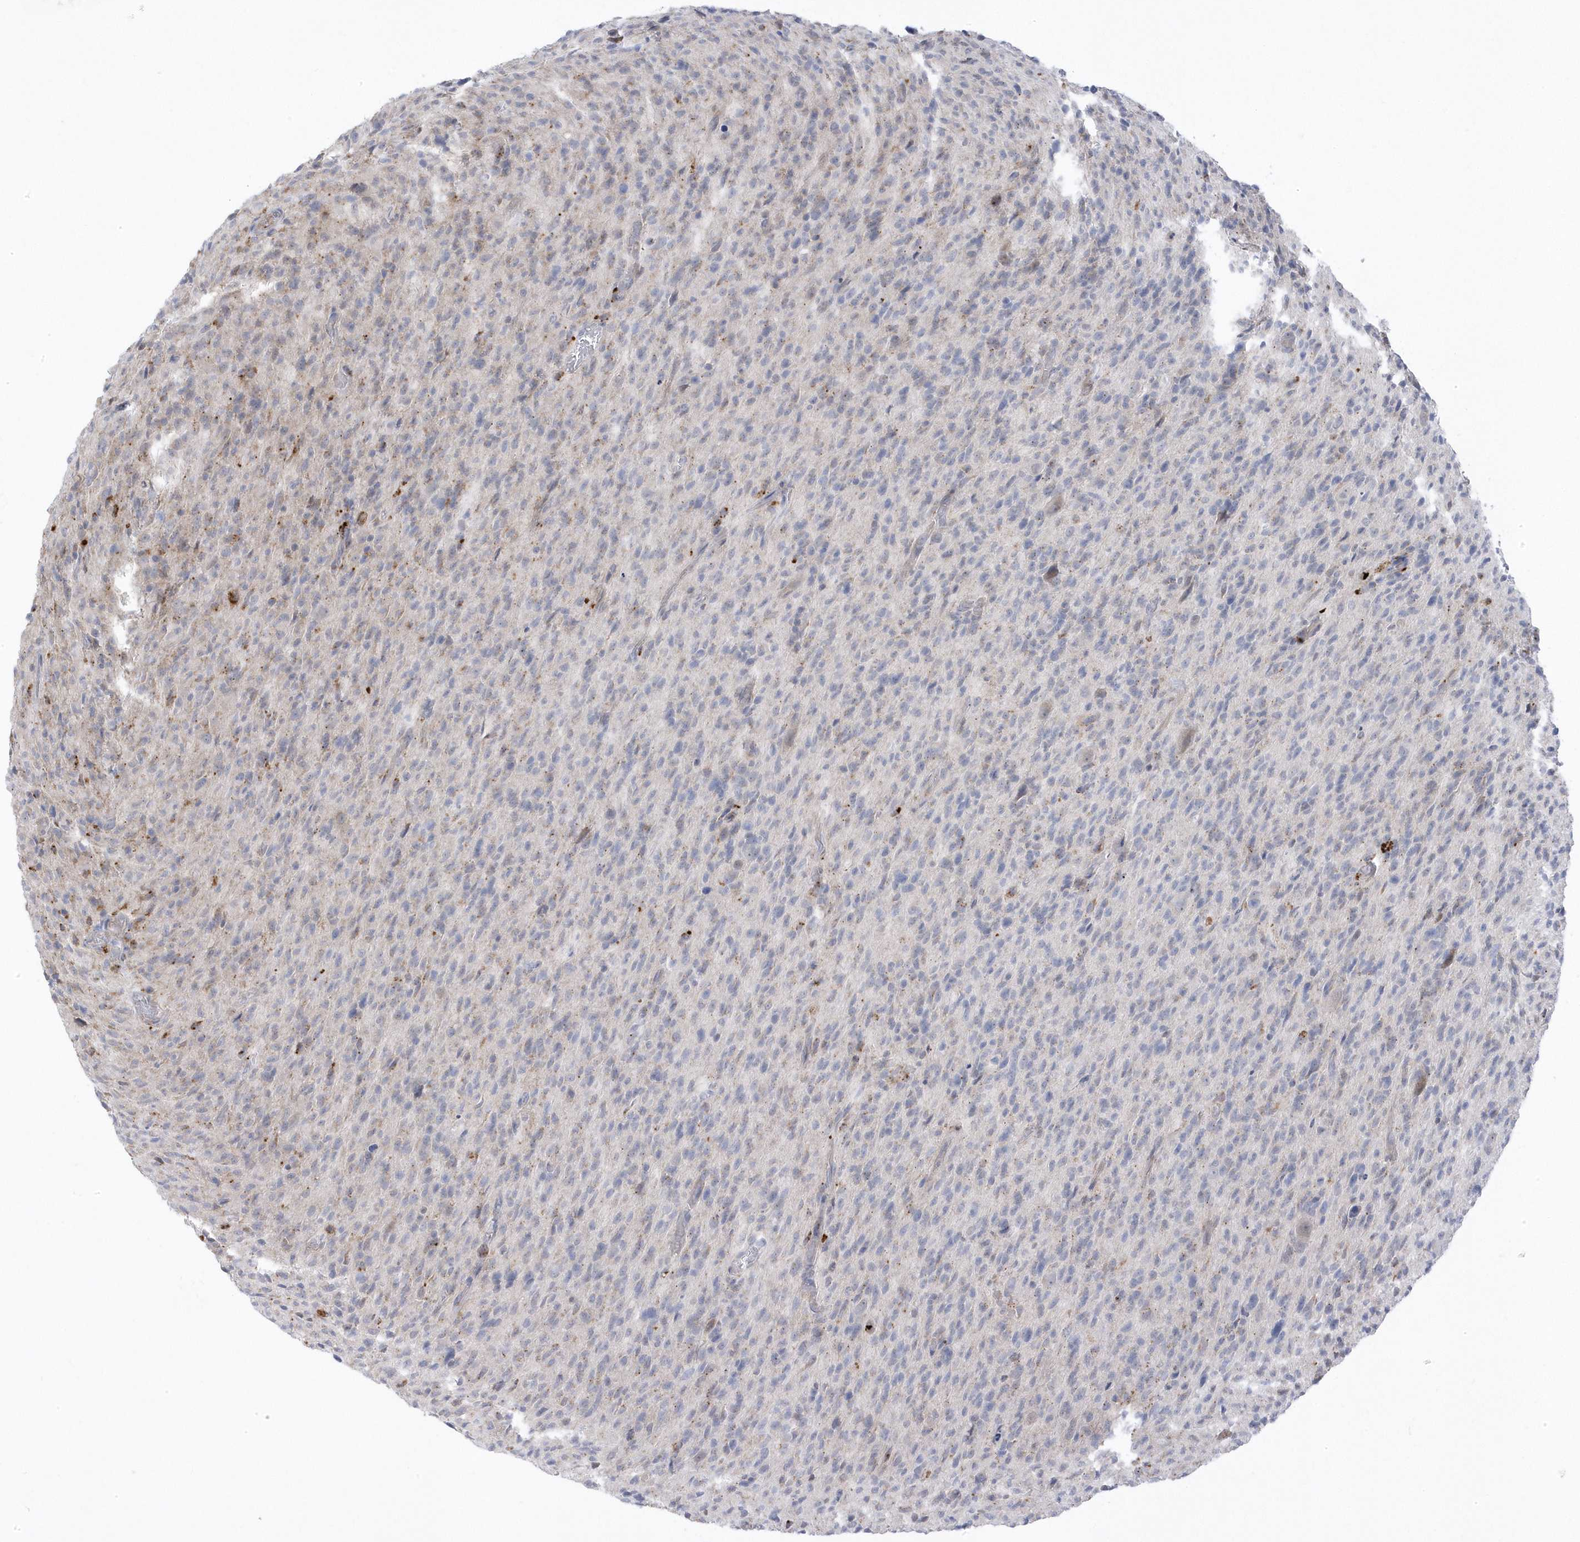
{"staining": {"intensity": "negative", "quantity": "none", "location": "none"}, "tissue": "glioma", "cell_type": "Tumor cells", "image_type": "cancer", "snomed": [{"axis": "morphology", "description": "Glioma, malignant, High grade"}, {"axis": "topography", "description": "Brain"}], "caption": "A histopathology image of human high-grade glioma (malignant) is negative for staining in tumor cells.", "gene": "ANAPC1", "patient": {"sex": "female", "age": 57}}